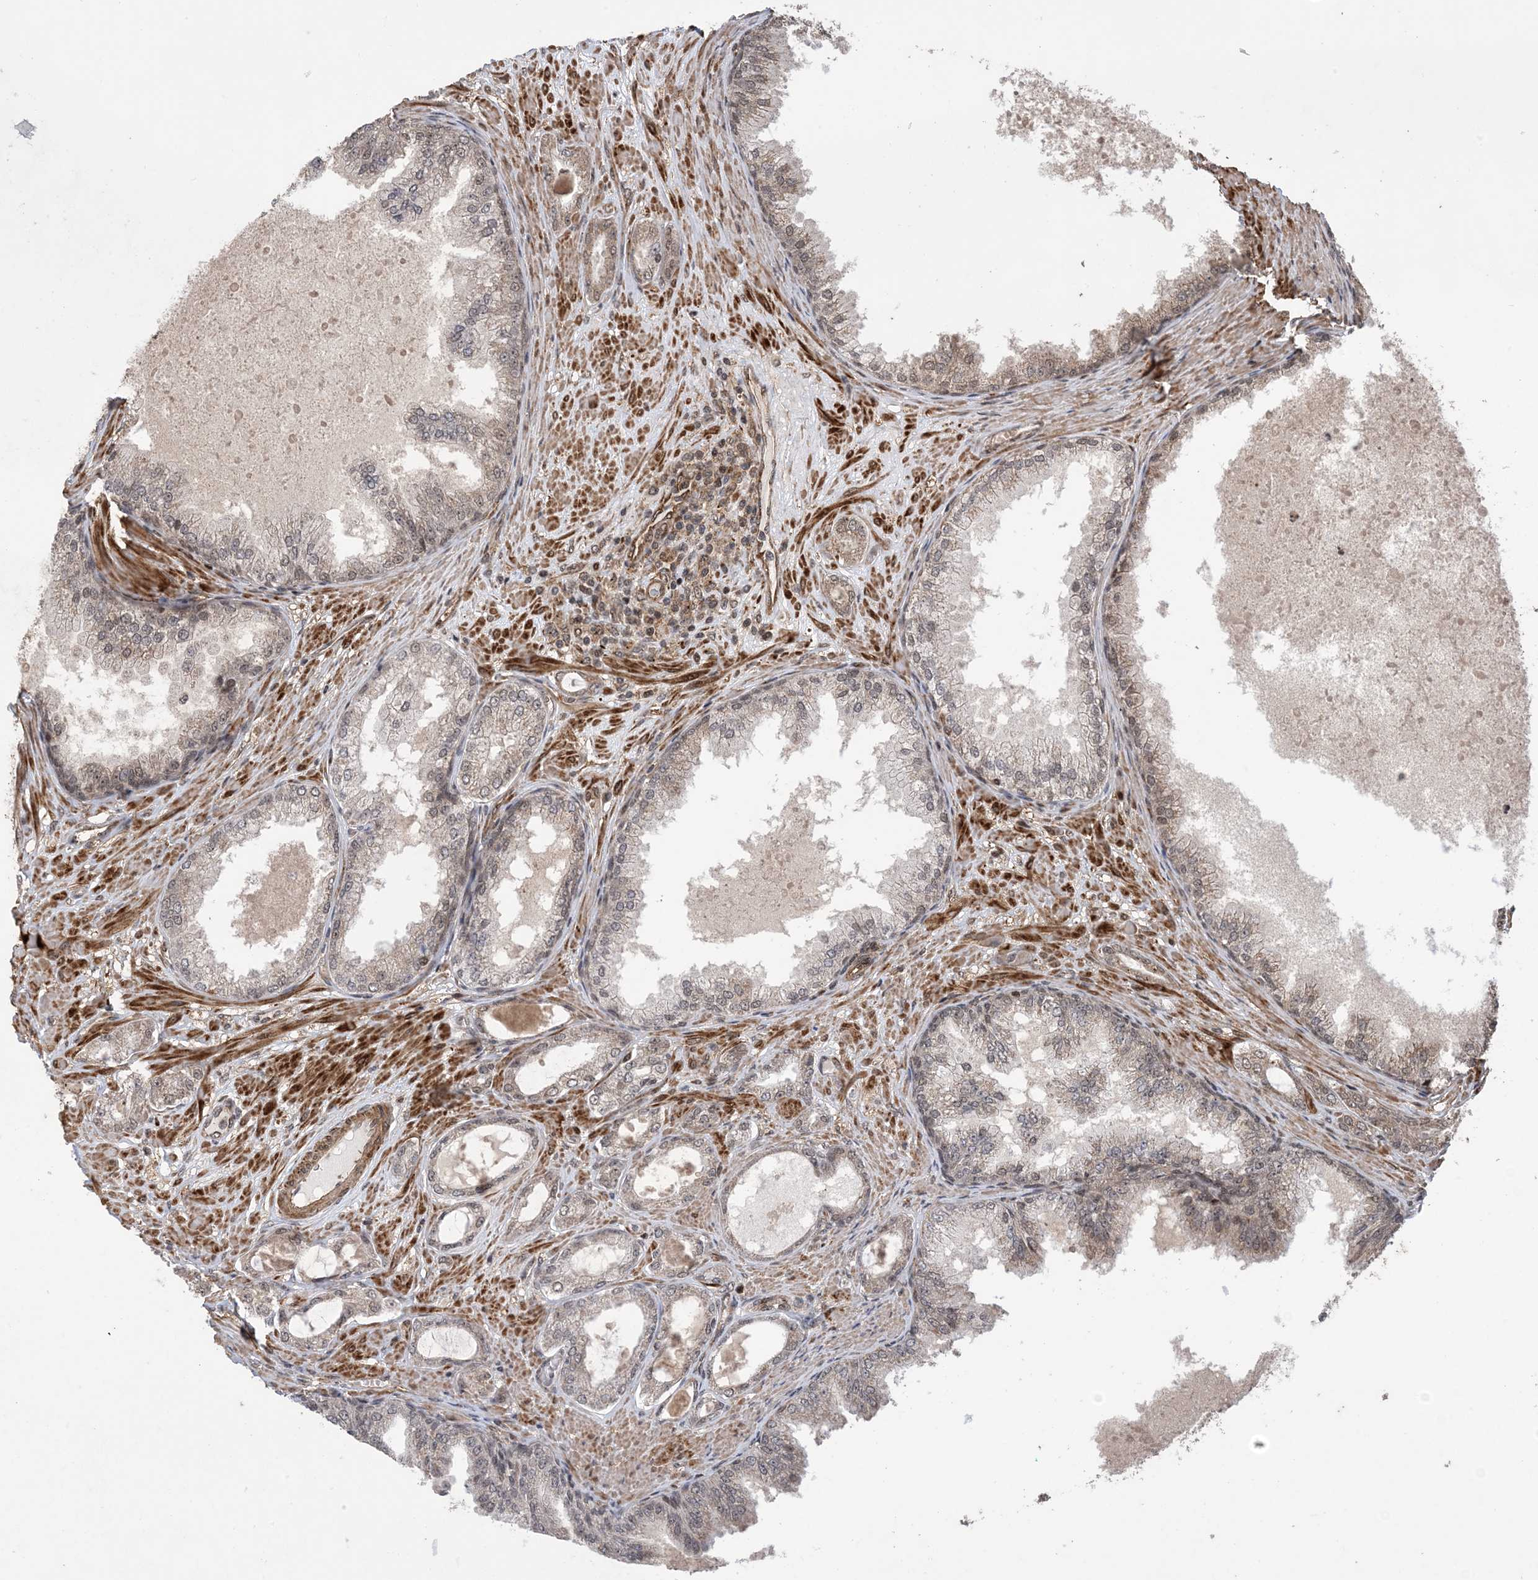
{"staining": {"intensity": "negative", "quantity": "none", "location": "none"}, "tissue": "prostate cancer", "cell_type": "Tumor cells", "image_type": "cancer", "snomed": [{"axis": "morphology", "description": "Adenocarcinoma, Low grade"}, {"axis": "topography", "description": "Prostate"}], "caption": "The histopathology image demonstrates no staining of tumor cells in prostate cancer. The staining is performed using DAB (3,3'-diaminobenzidine) brown chromogen with nuclei counter-stained in using hematoxylin.", "gene": "ZNF511", "patient": {"sex": "male", "age": 63}}